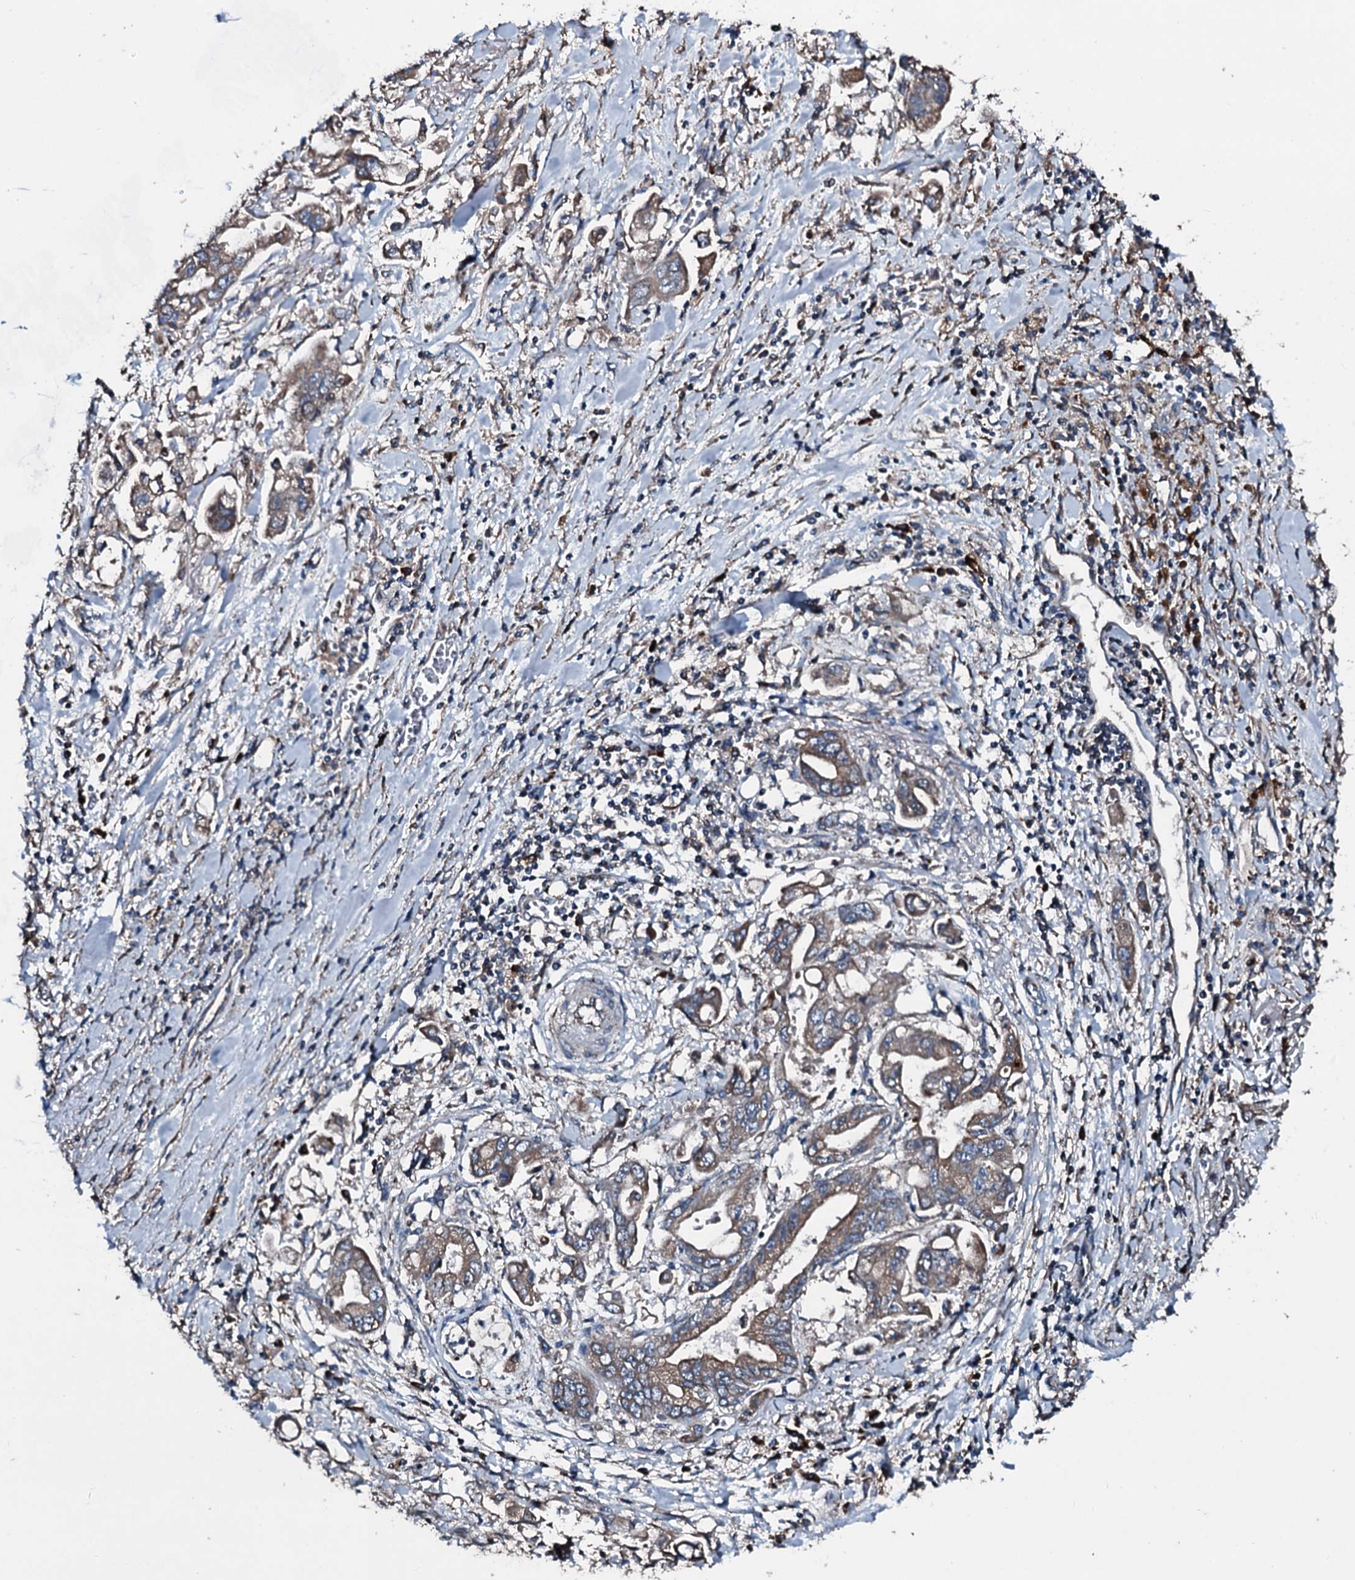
{"staining": {"intensity": "weak", "quantity": ">75%", "location": "cytoplasmic/membranous"}, "tissue": "stomach cancer", "cell_type": "Tumor cells", "image_type": "cancer", "snomed": [{"axis": "morphology", "description": "Adenocarcinoma, NOS"}, {"axis": "topography", "description": "Stomach"}], "caption": "Adenocarcinoma (stomach) tissue shows weak cytoplasmic/membranous staining in about >75% of tumor cells, visualized by immunohistochemistry.", "gene": "ACSS3", "patient": {"sex": "male", "age": 62}}